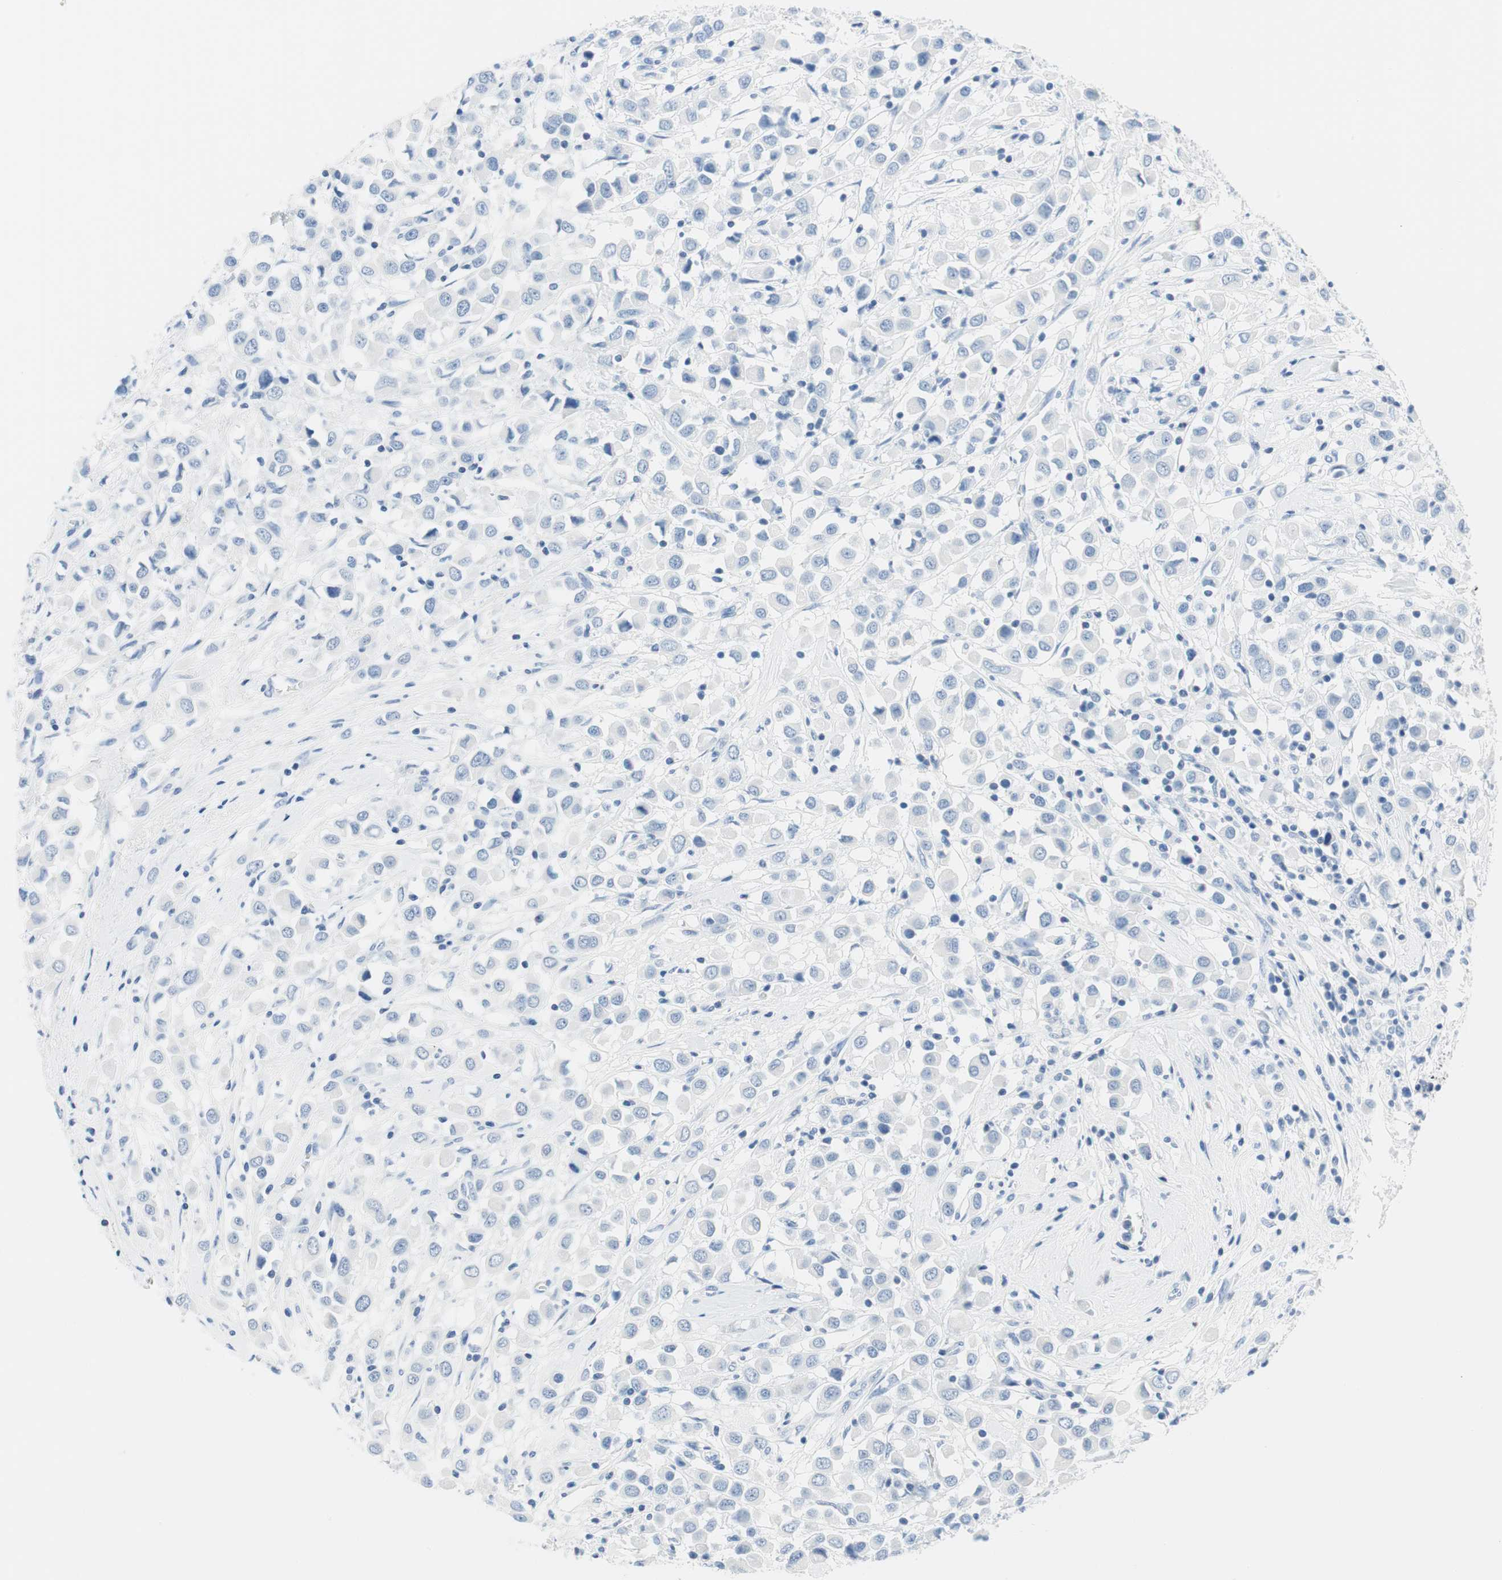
{"staining": {"intensity": "negative", "quantity": "none", "location": "none"}, "tissue": "breast cancer", "cell_type": "Tumor cells", "image_type": "cancer", "snomed": [{"axis": "morphology", "description": "Duct carcinoma"}, {"axis": "topography", "description": "Breast"}], "caption": "A high-resolution photomicrograph shows immunohistochemistry staining of breast invasive ductal carcinoma, which exhibits no significant staining in tumor cells.", "gene": "NFATC2", "patient": {"sex": "female", "age": 61}}